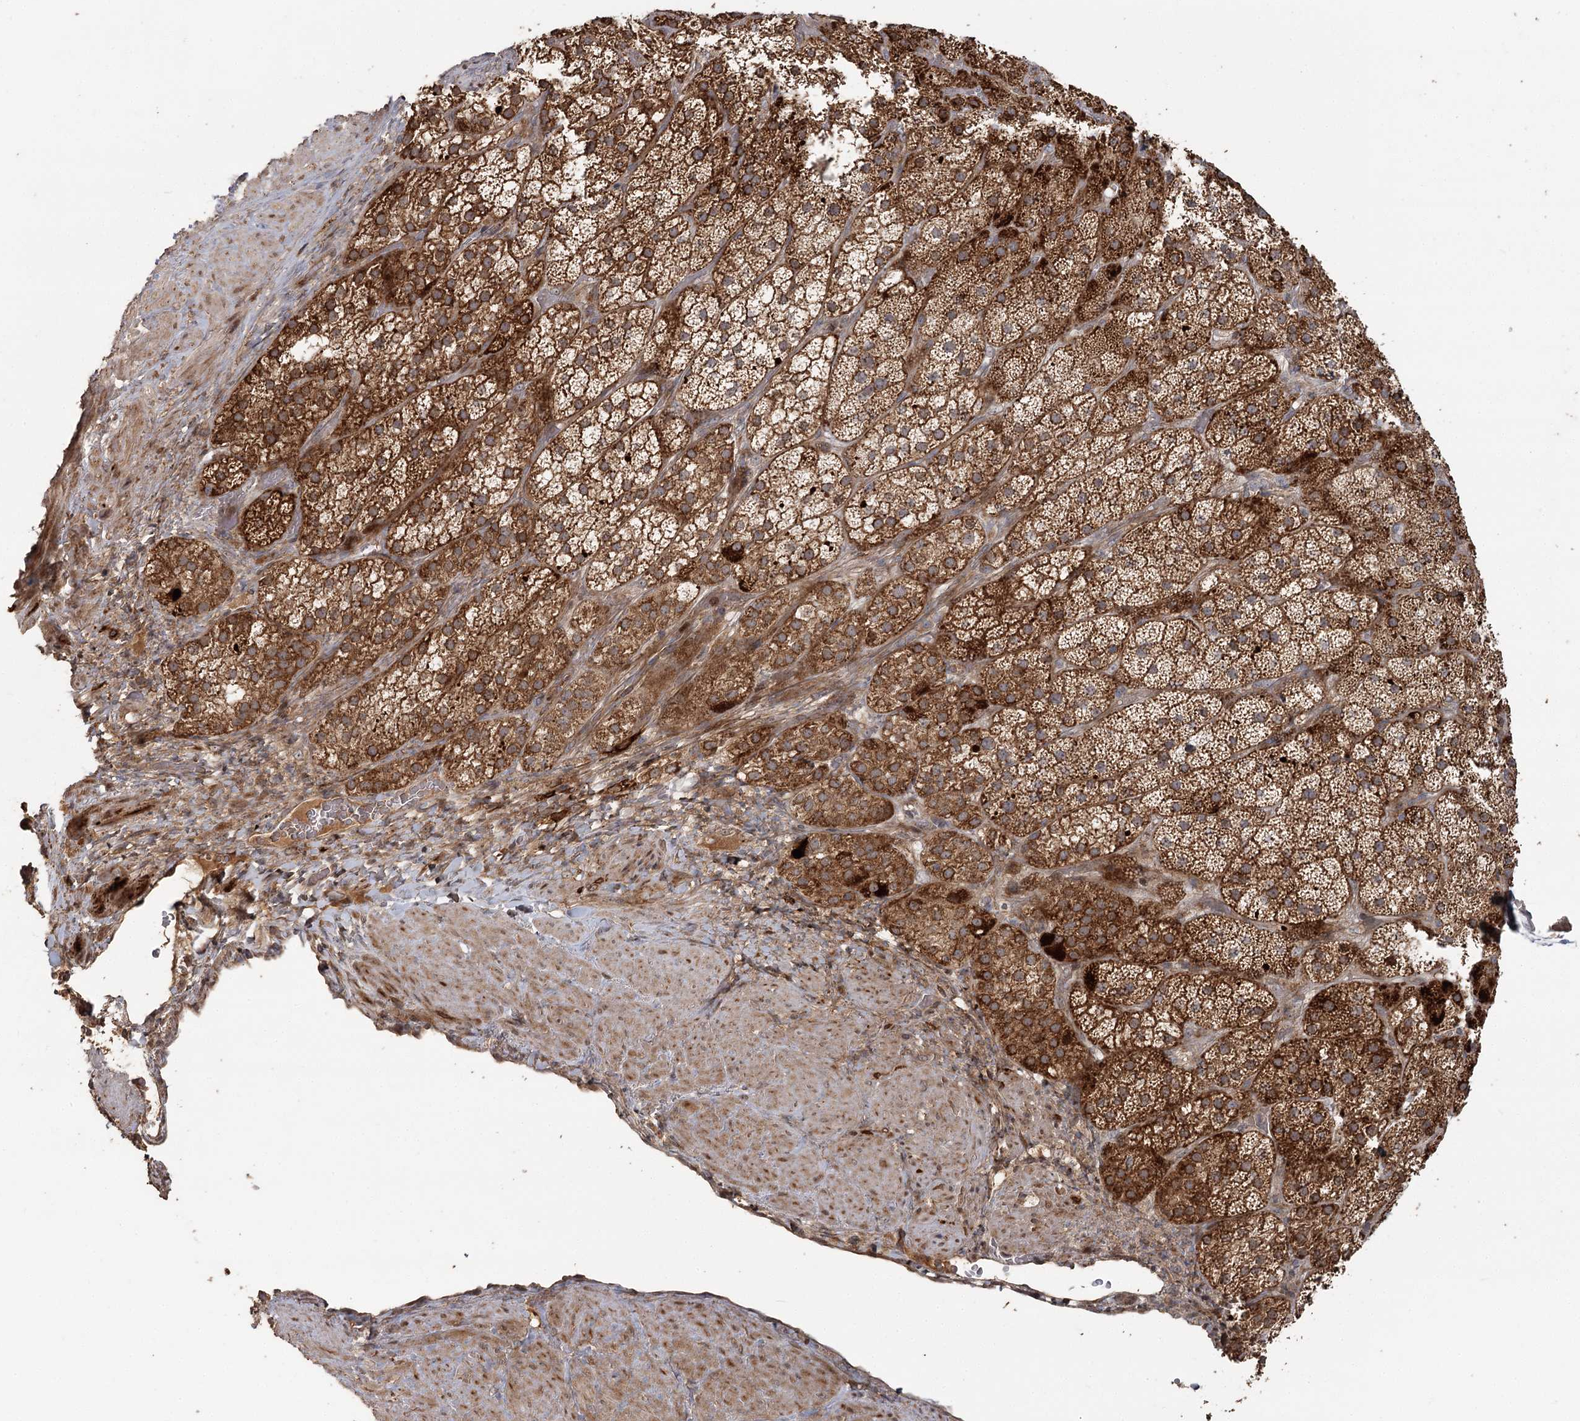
{"staining": {"intensity": "strong", "quantity": ">75%", "location": "cytoplasmic/membranous"}, "tissue": "adrenal gland", "cell_type": "Glandular cells", "image_type": "normal", "snomed": [{"axis": "morphology", "description": "Normal tissue, NOS"}, {"axis": "topography", "description": "Adrenal gland"}], "caption": "Normal adrenal gland displays strong cytoplasmic/membranous staining in approximately >75% of glandular cells.", "gene": "OBSL1", "patient": {"sex": "male", "age": 57}}